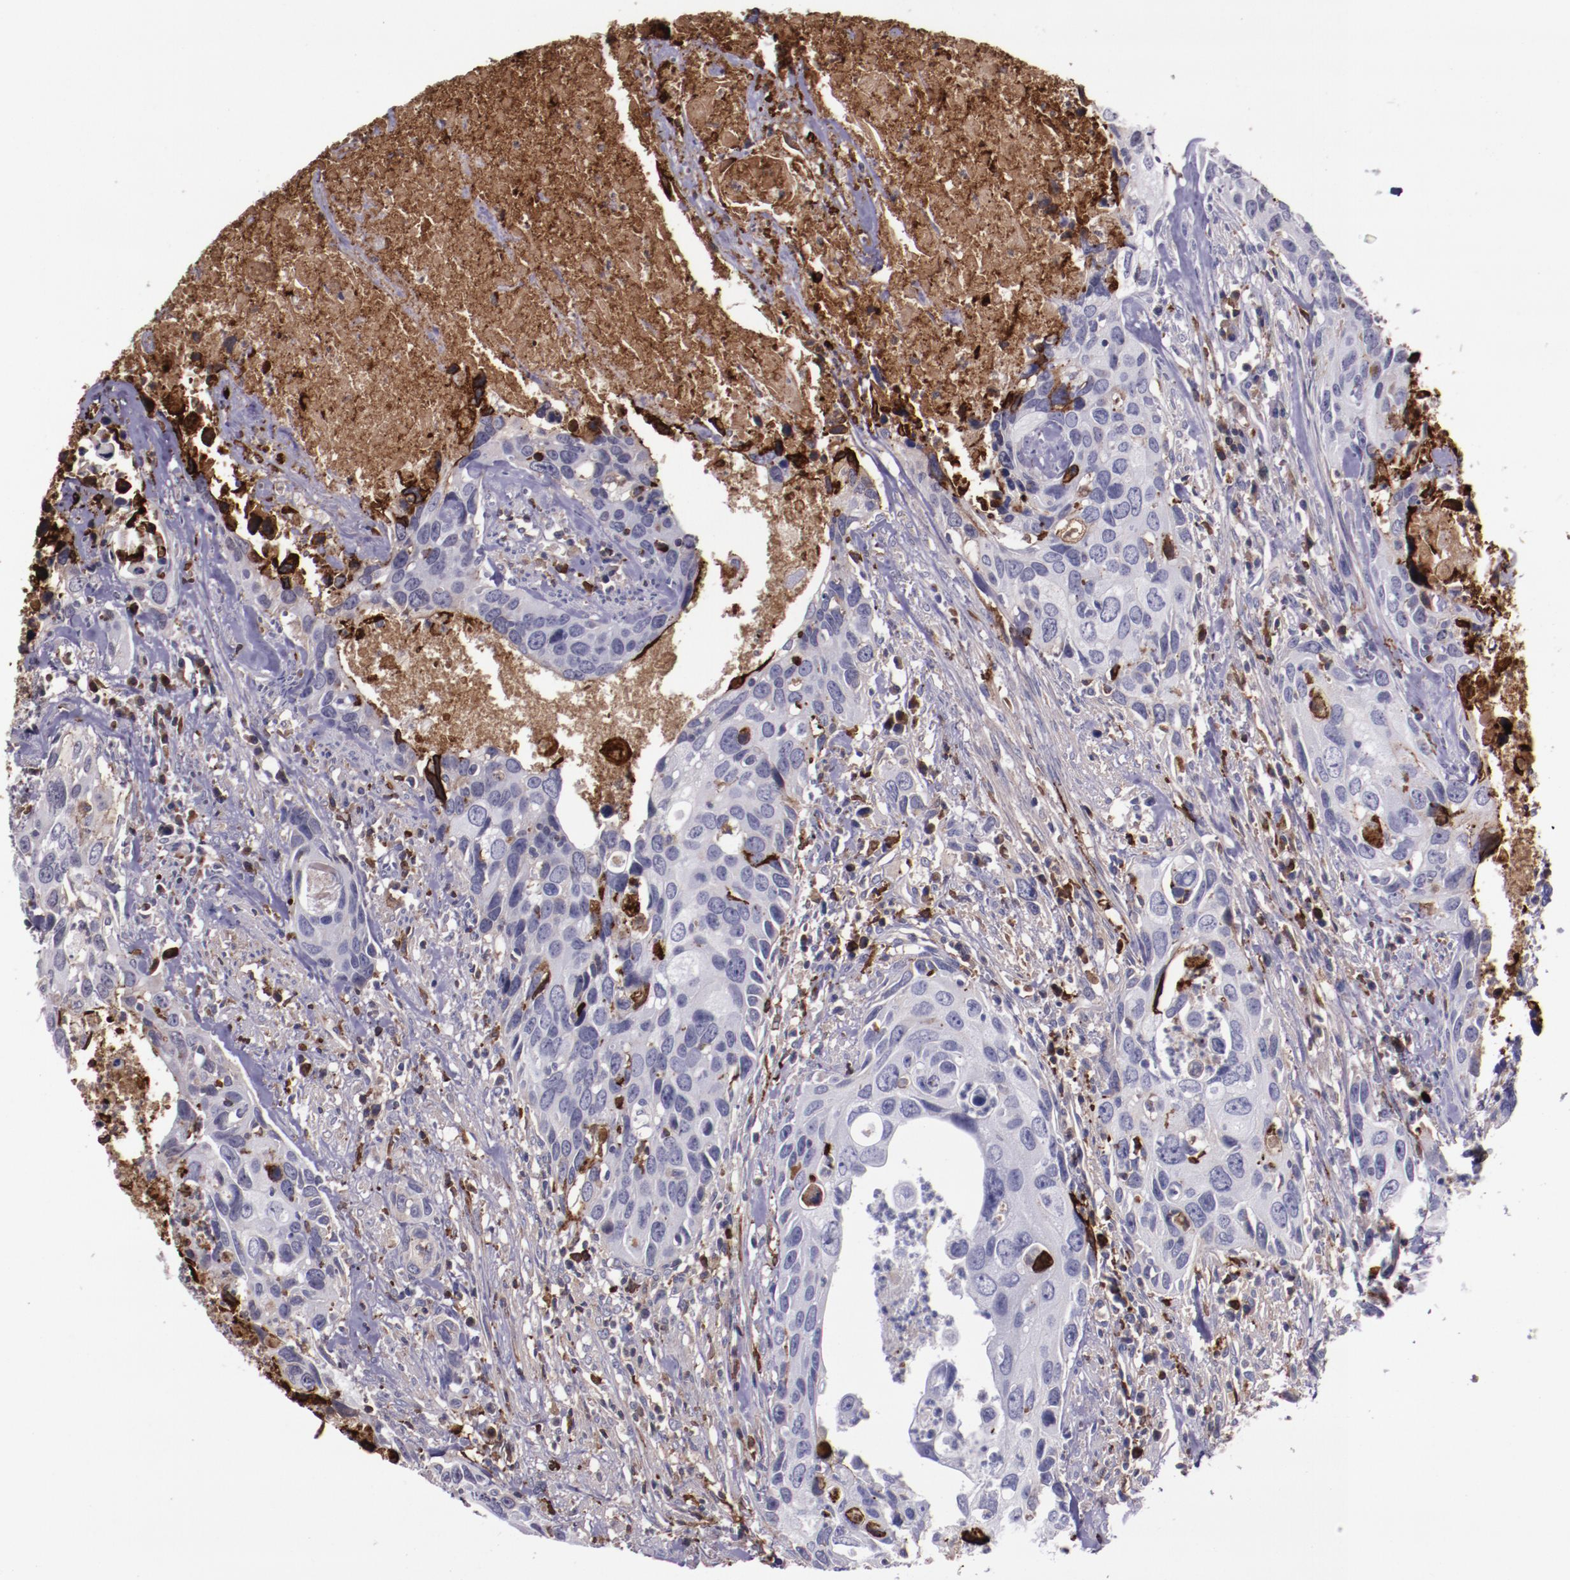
{"staining": {"intensity": "negative", "quantity": "none", "location": "none"}, "tissue": "urothelial cancer", "cell_type": "Tumor cells", "image_type": "cancer", "snomed": [{"axis": "morphology", "description": "Urothelial carcinoma, High grade"}, {"axis": "topography", "description": "Urinary bladder"}], "caption": "Urothelial carcinoma (high-grade) was stained to show a protein in brown. There is no significant staining in tumor cells. (Stains: DAB immunohistochemistry (IHC) with hematoxylin counter stain, Microscopy: brightfield microscopy at high magnification).", "gene": "APOH", "patient": {"sex": "male", "age": 71}}